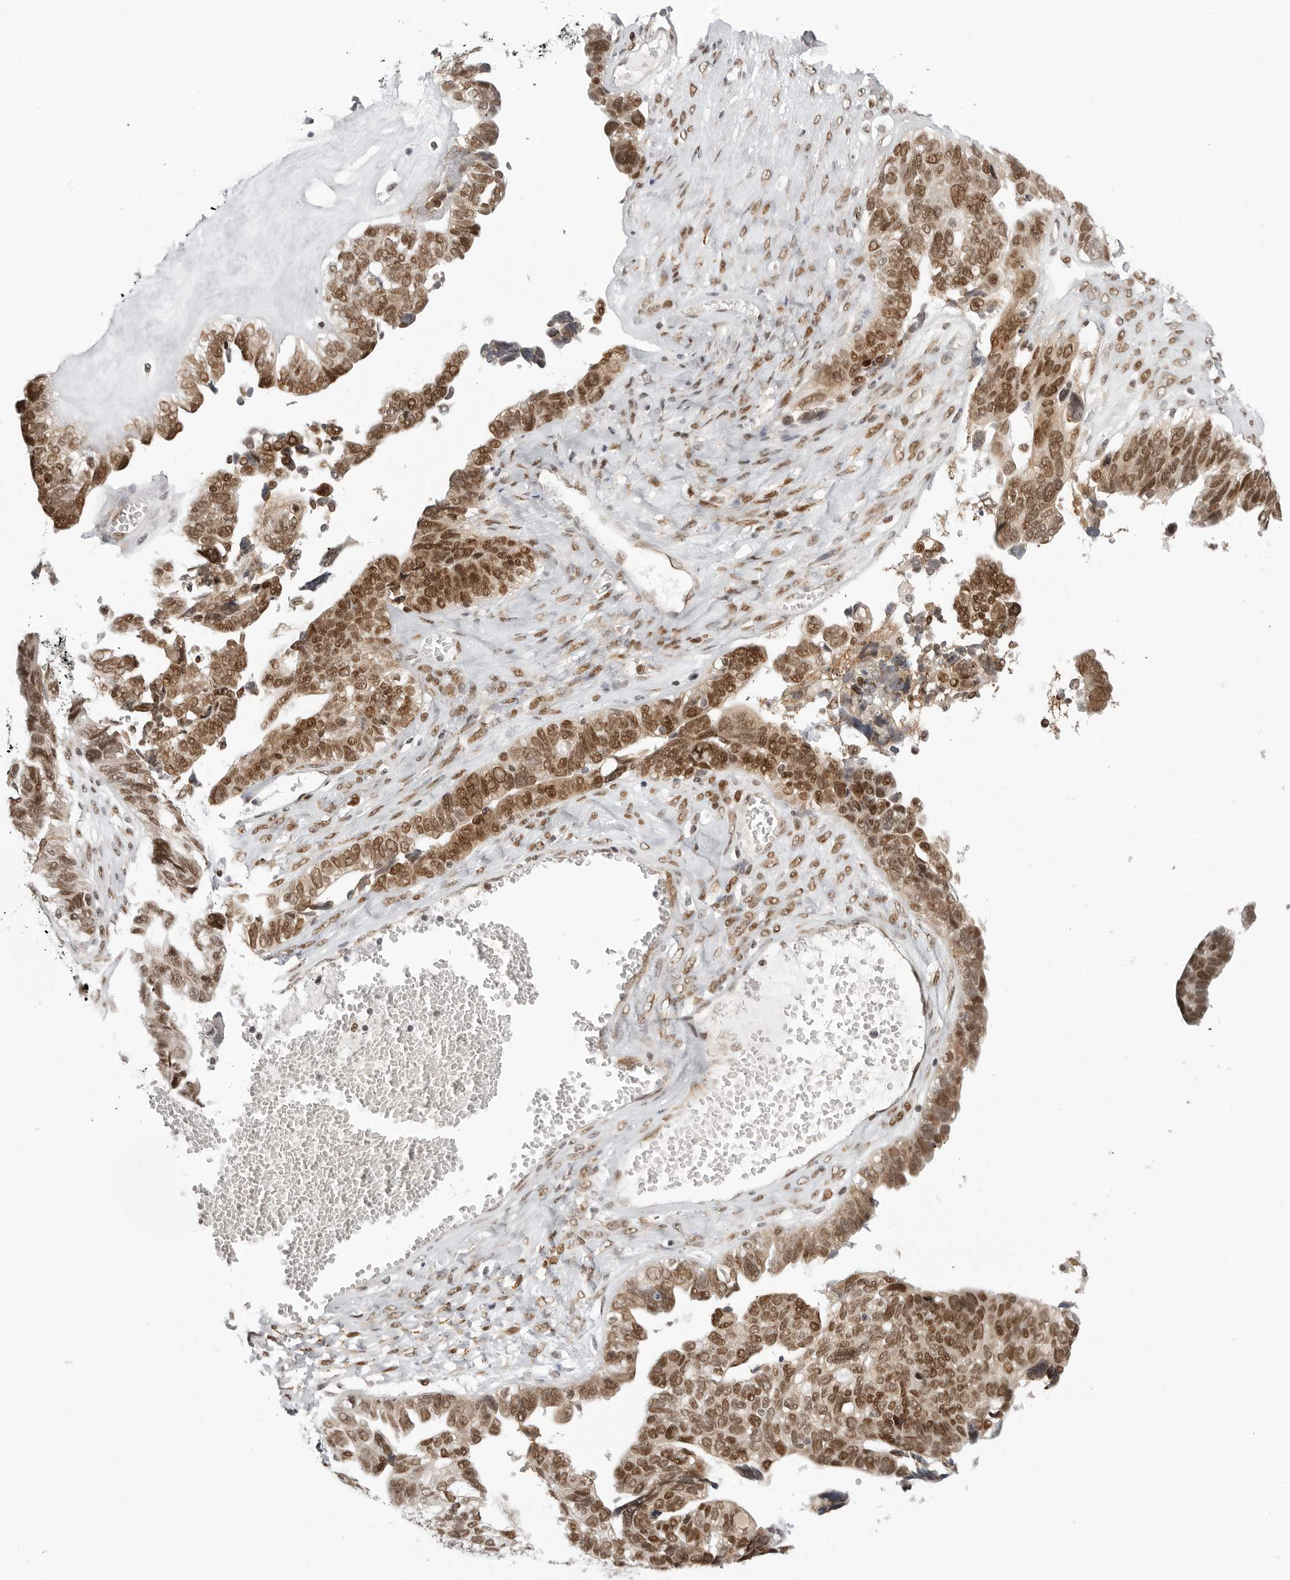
{"staining": {"intensity": "moderate", "quantity": ">75%", "location": "nuclear"}, "tissue": "ovarian cancer", "cell_type": "Tumor cells", "image_type": "cancer", "snomed": [{"axis": "morphology", "description": "Cystadenocarcinoma, serous, NOS"}, {"axis": "topography", "description": "Ovary"}], "caption": "Ovarian cancer (serous cystadenocarcinoma) stained for a protein exhibits moderate nuclear positivity in tumor cells.", "gene": "PRDM10", "patient": {"sex": "female", "age": 79}}